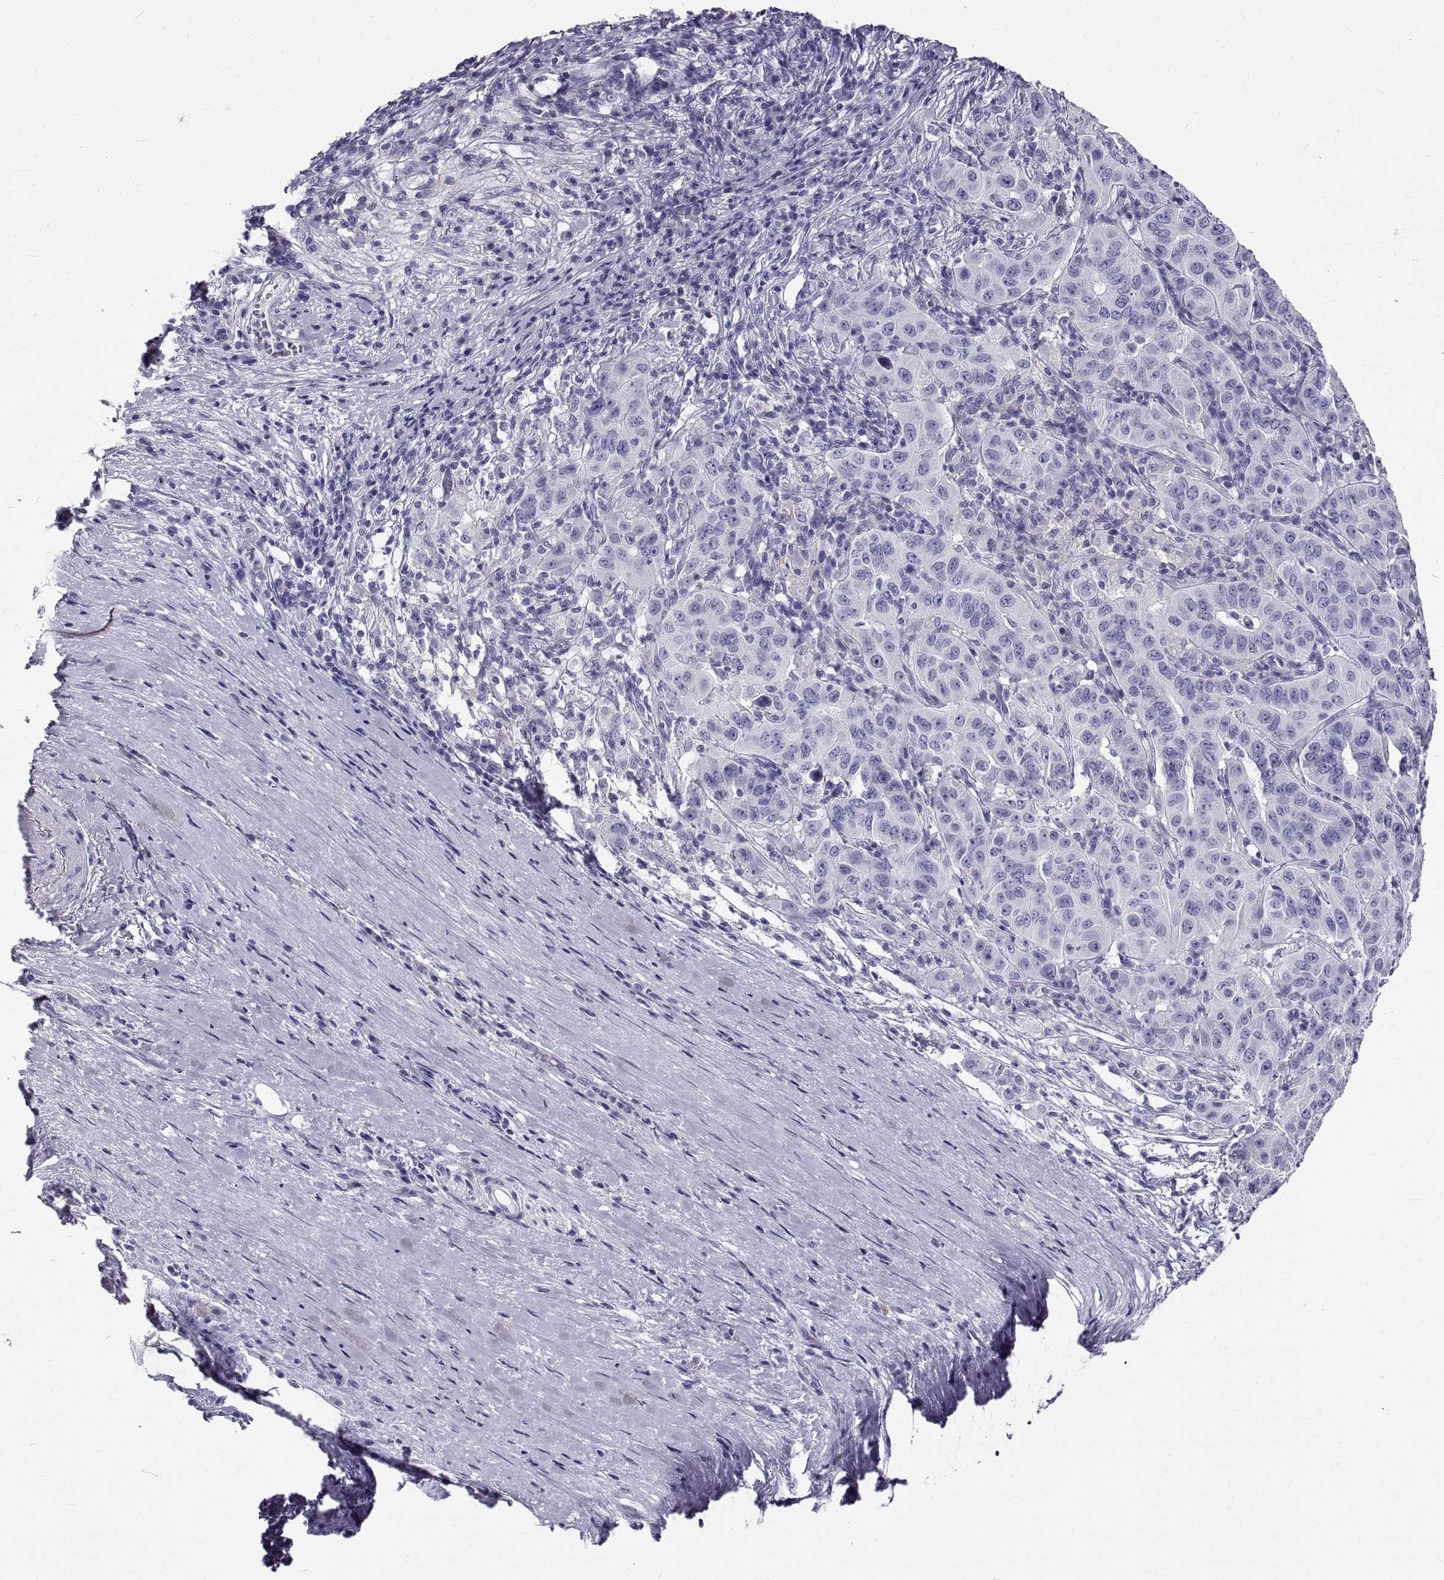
{"staining": {"intensity": "negative", "quantity": "none", "location": "none"}, "tissue": "pancreatic cancer", "cell_type": "Tumor cells", "image_type": "cancer", "snomed": [{"axis": "morphology", "description": "Adenocarcinoma, NOS"}, {"axis": "topography", "description": "Pancreas"}], "caption": "Tumor cells are negative for protein expression in human pancreatic cancer (adenocarcinoma).", "gene": "GNG12", "patient": {"sex": "male", "age": 63}}